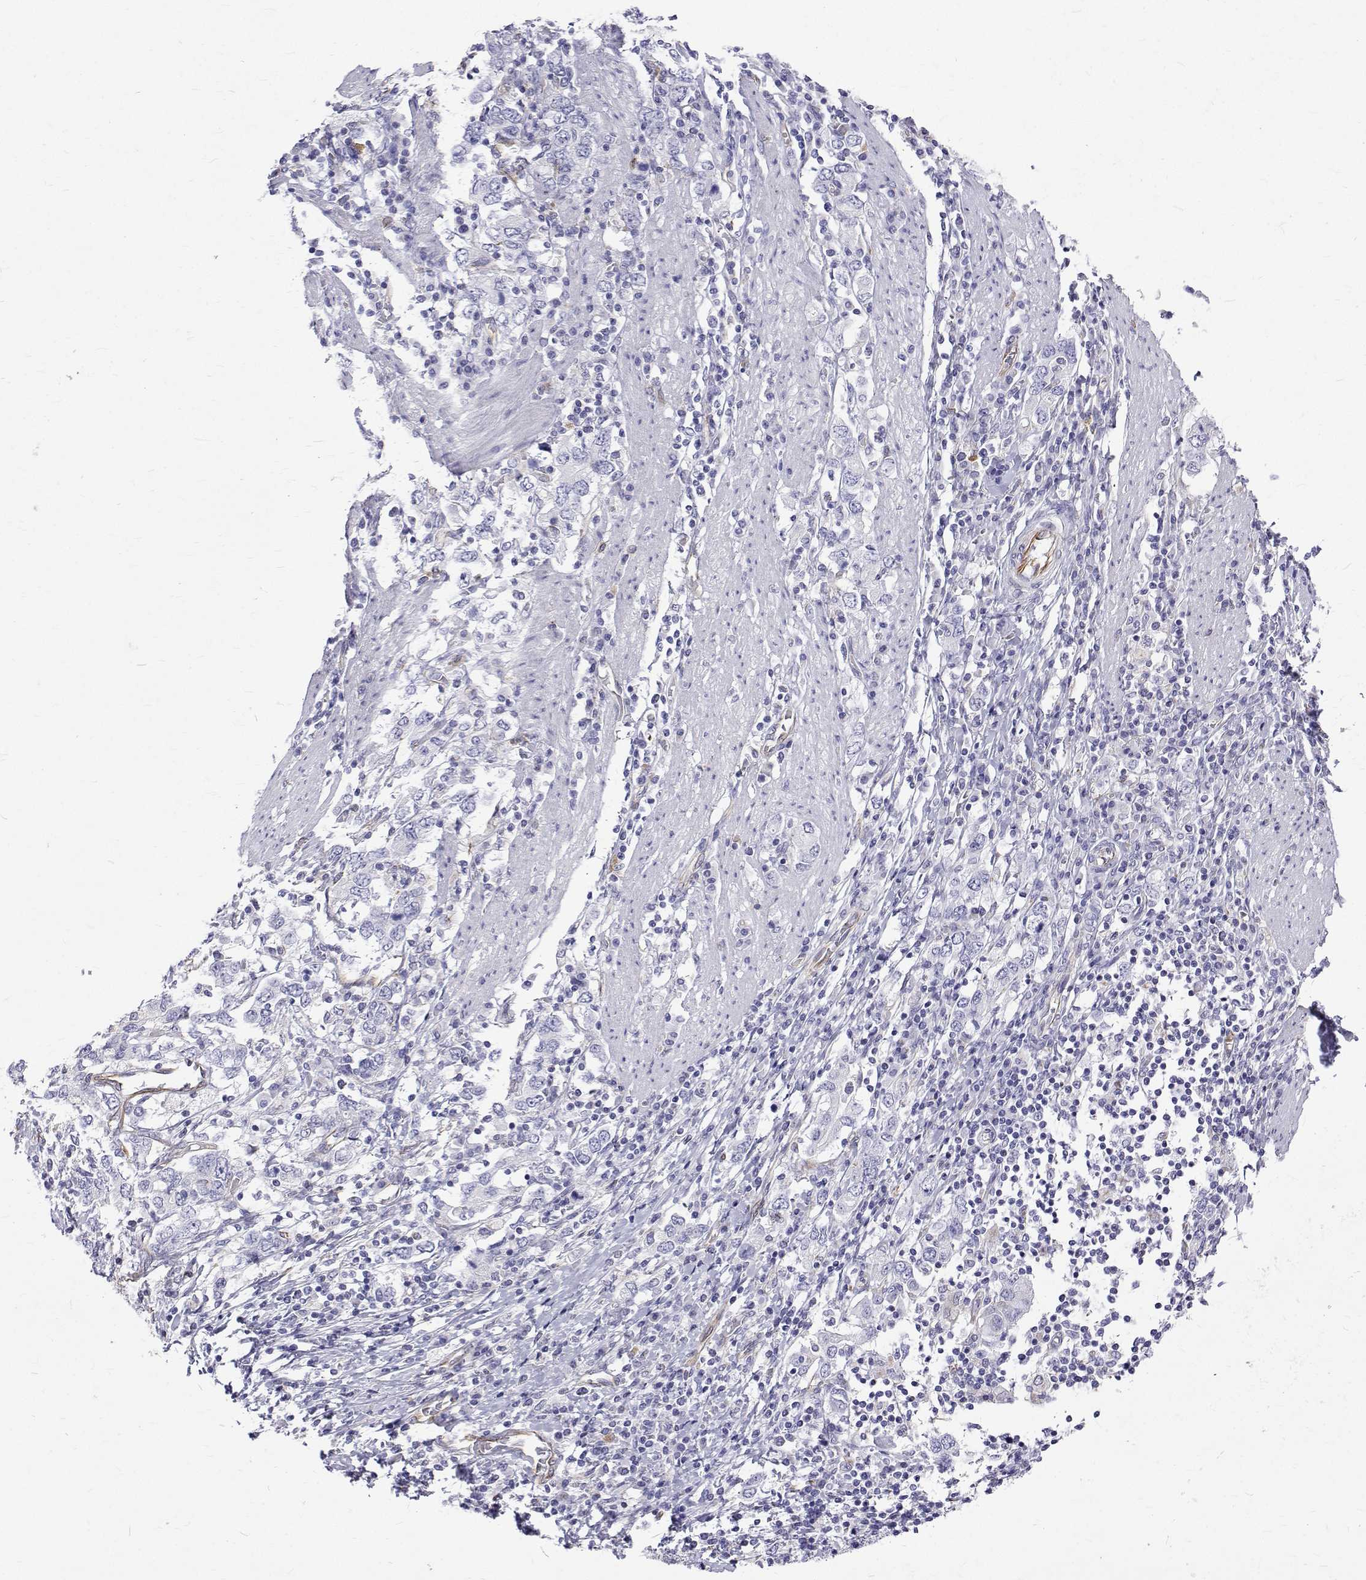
{"staining": {"intensity": "negative", "quantity": "none", "location": "none"}, "tissue": "stomach cancer", "cell_type": "Tumor cells", "image_type": "cancer", "snomed": [{"axis": "morphology", "description": "Adenocarcinoma, NOS"}, {"axis": "topography", "description": "Stomach, upper"}, {"axis": "topography", "description": "Stomach"}], "caption": "Tumor cells are negative for brown protein staining in stomach cancer (adenocarcinoma).", "gene": "OPRPN", "patient": {"sex": "male", "age": 62}}